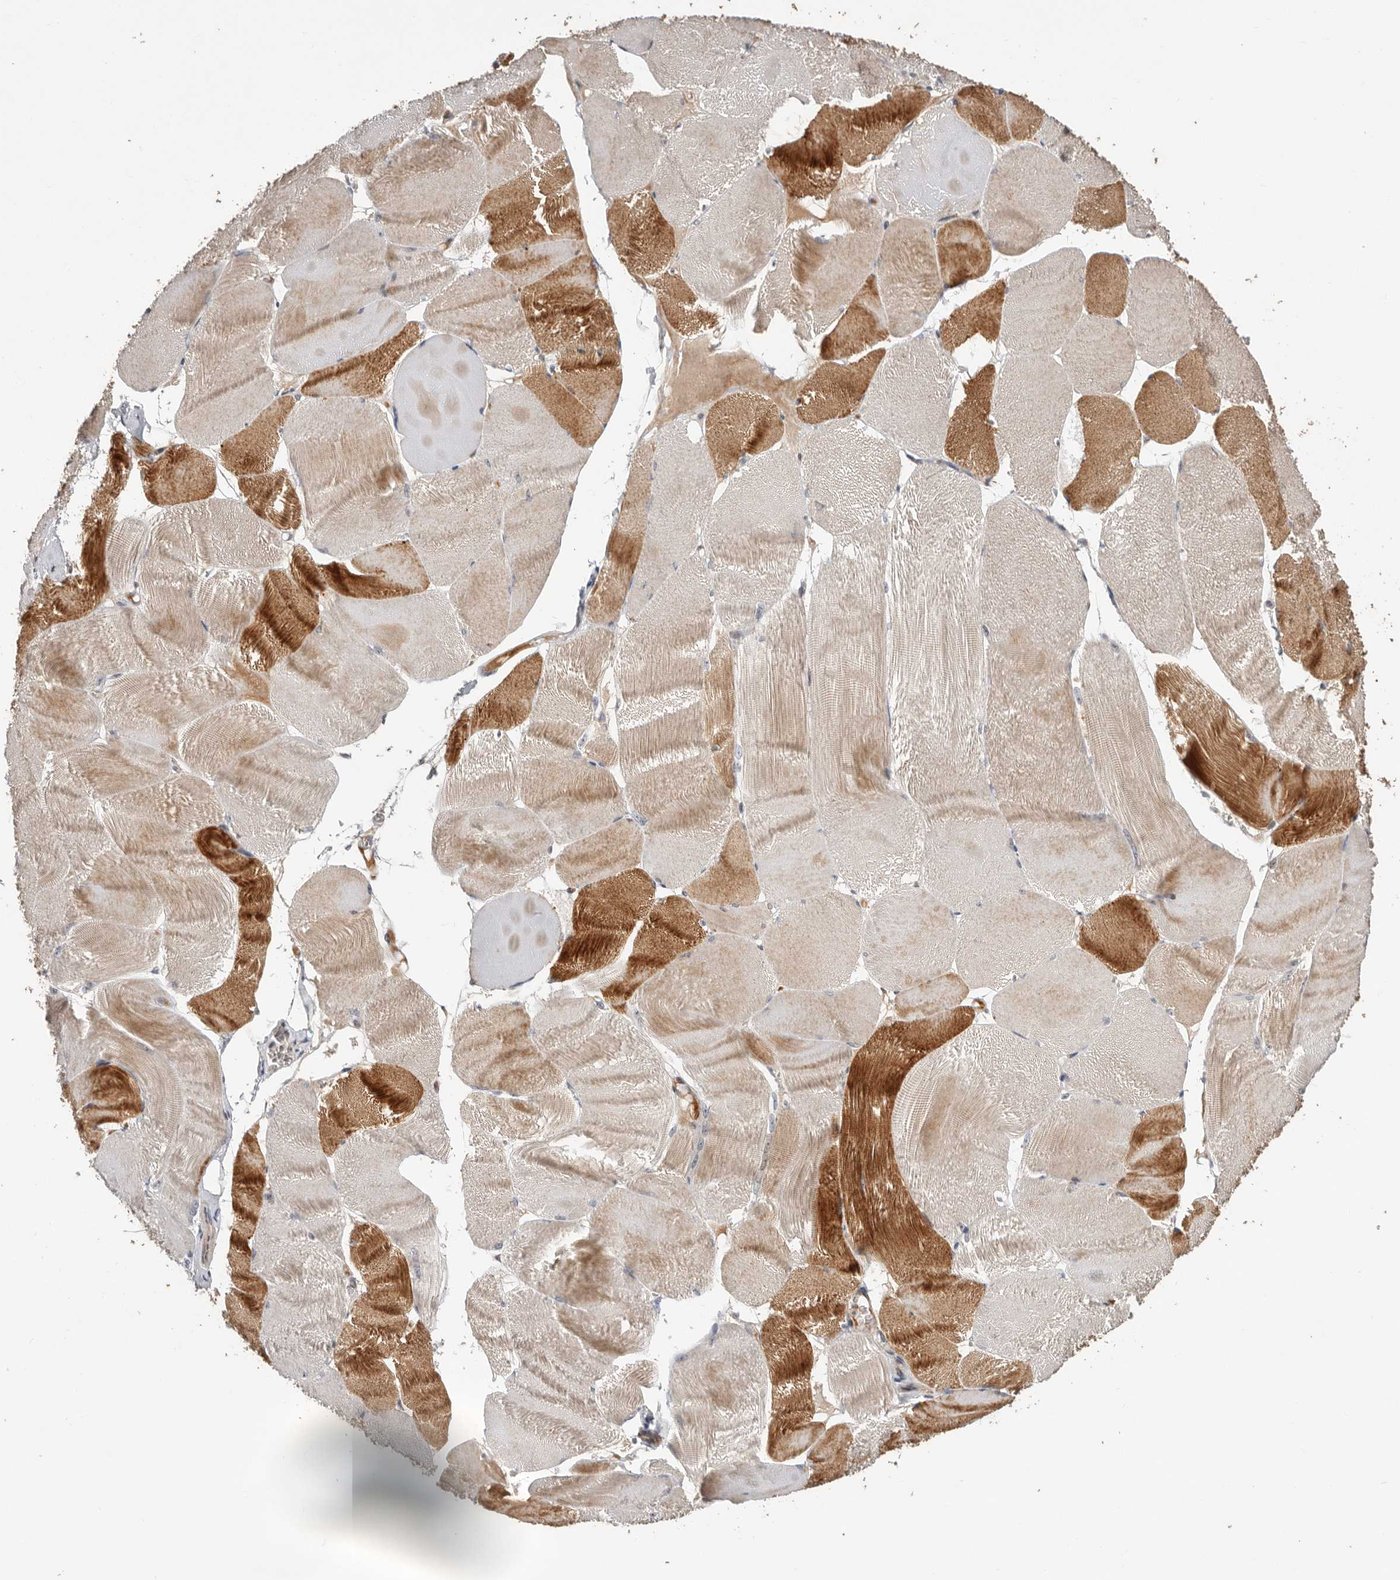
{"staining": {"intensity": "moderate", "quantity": "25%-75%", "location": "cytoplasmic/membranous"}, "tissue": "skeletal muscle", "cell_type": "Myocytes", "image_type": "normal", "snomed": [{"axis": "morphology", "description": "Normal tissue, NOS"}, {"axis": "morphology", "description": "Basal cell carcinoma"}, {"axis": "topography", "description": "Skeletal muscle"}], "caption": "About 25%-75% of myocytes in benign skeletal muscle display moderate cytoplasmic/membranous protein positivity as visualized by brown immunohistochemical staining.", "gene": "DOP1A", "patient": {"sex": "female", "age": 64}}